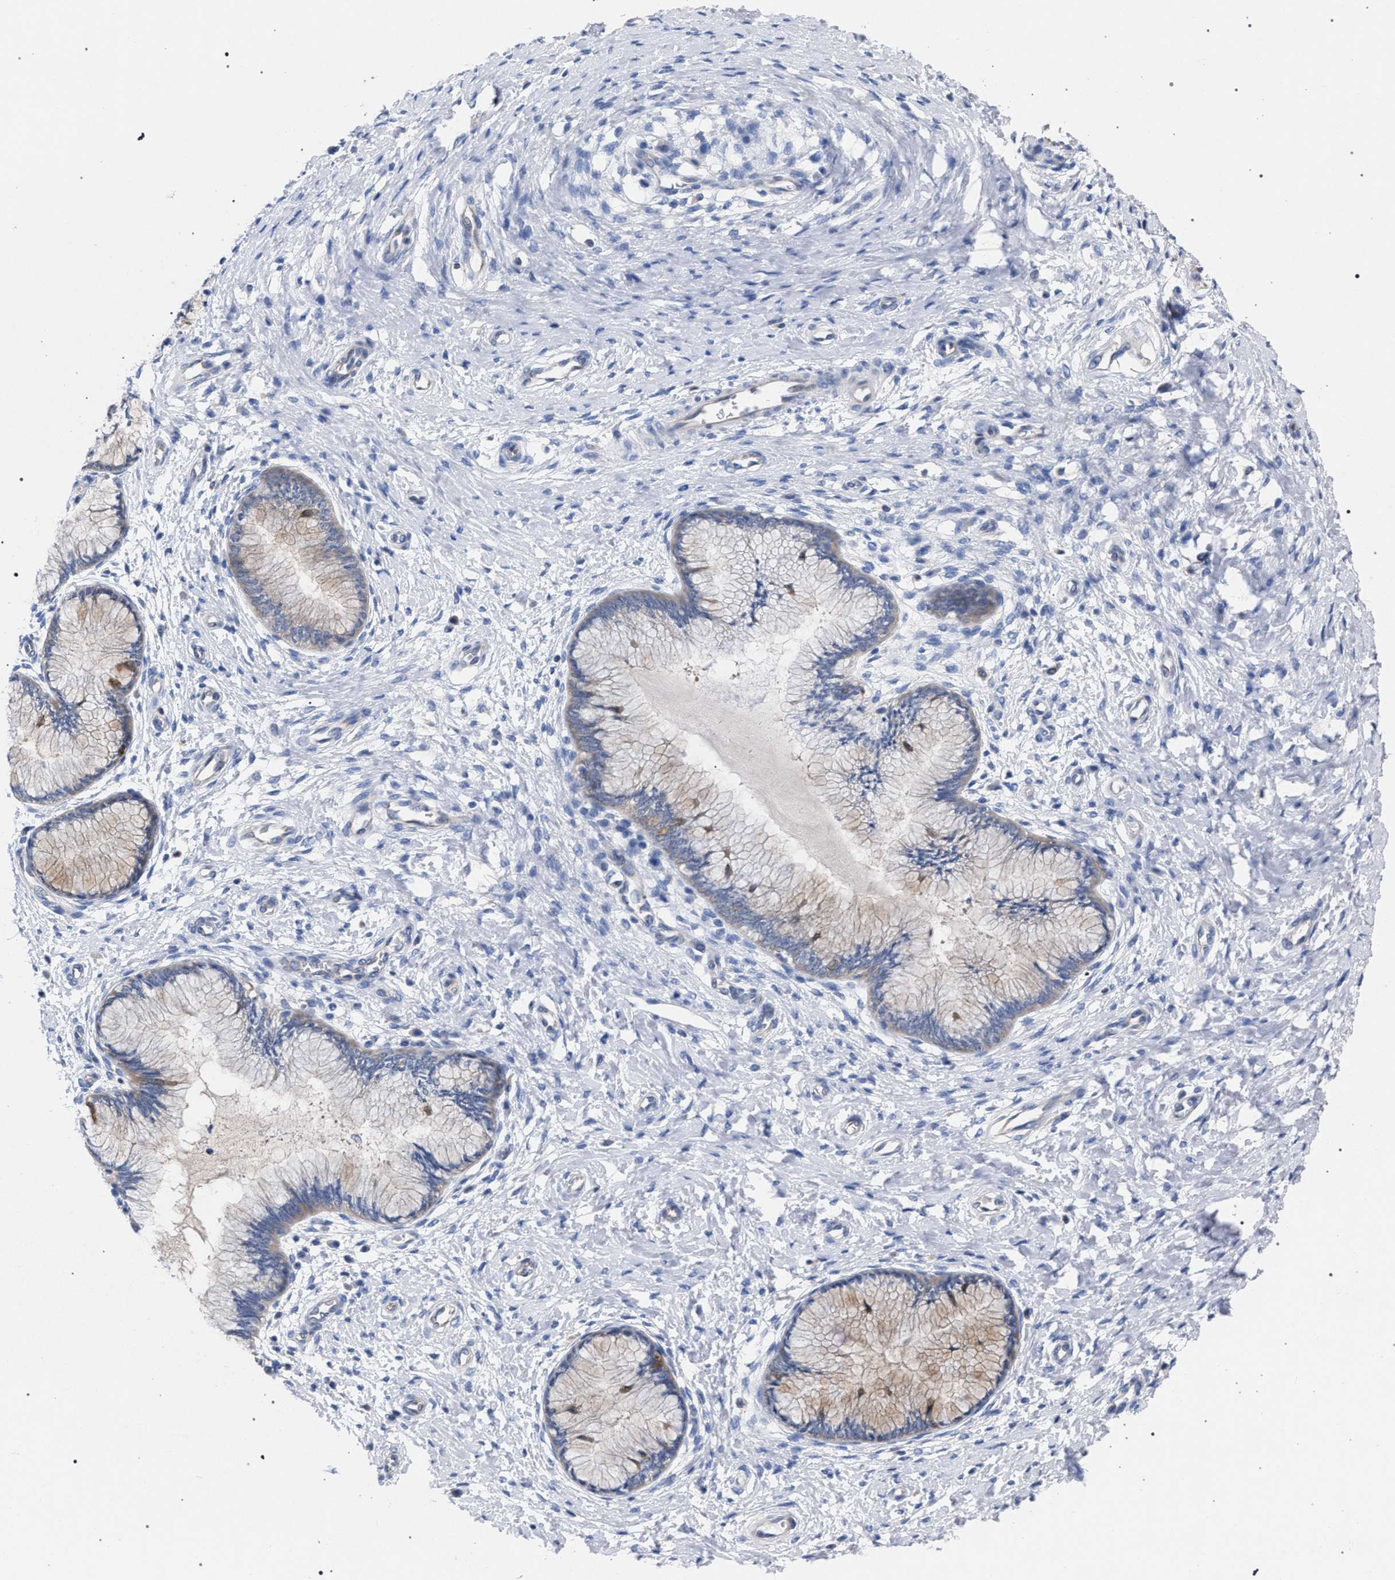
{"staining": {"intensity": "weak", "quantity": "<25%", "location": "cytoplasmic/membranous"}, "tissue": "cervix", "cell_type": "Glandular cells", "image_type": "normal", "snomed": [{"axis": "morphology", "description": "Normal tissue, NOS"}, {"axis": "topography", "description": "Cervix"}], "caption": "Immunohistochemistry (IHC) of normal human cervix reveals no staining in glandular cells. (Stains: DAB immunohistochemistry (IHC) with hematoxylin counter stain, Microscopy: brightfield microscopy at high magnification).", "gene": "GMPR", "patient": {"sex": "female", "age": 55}}